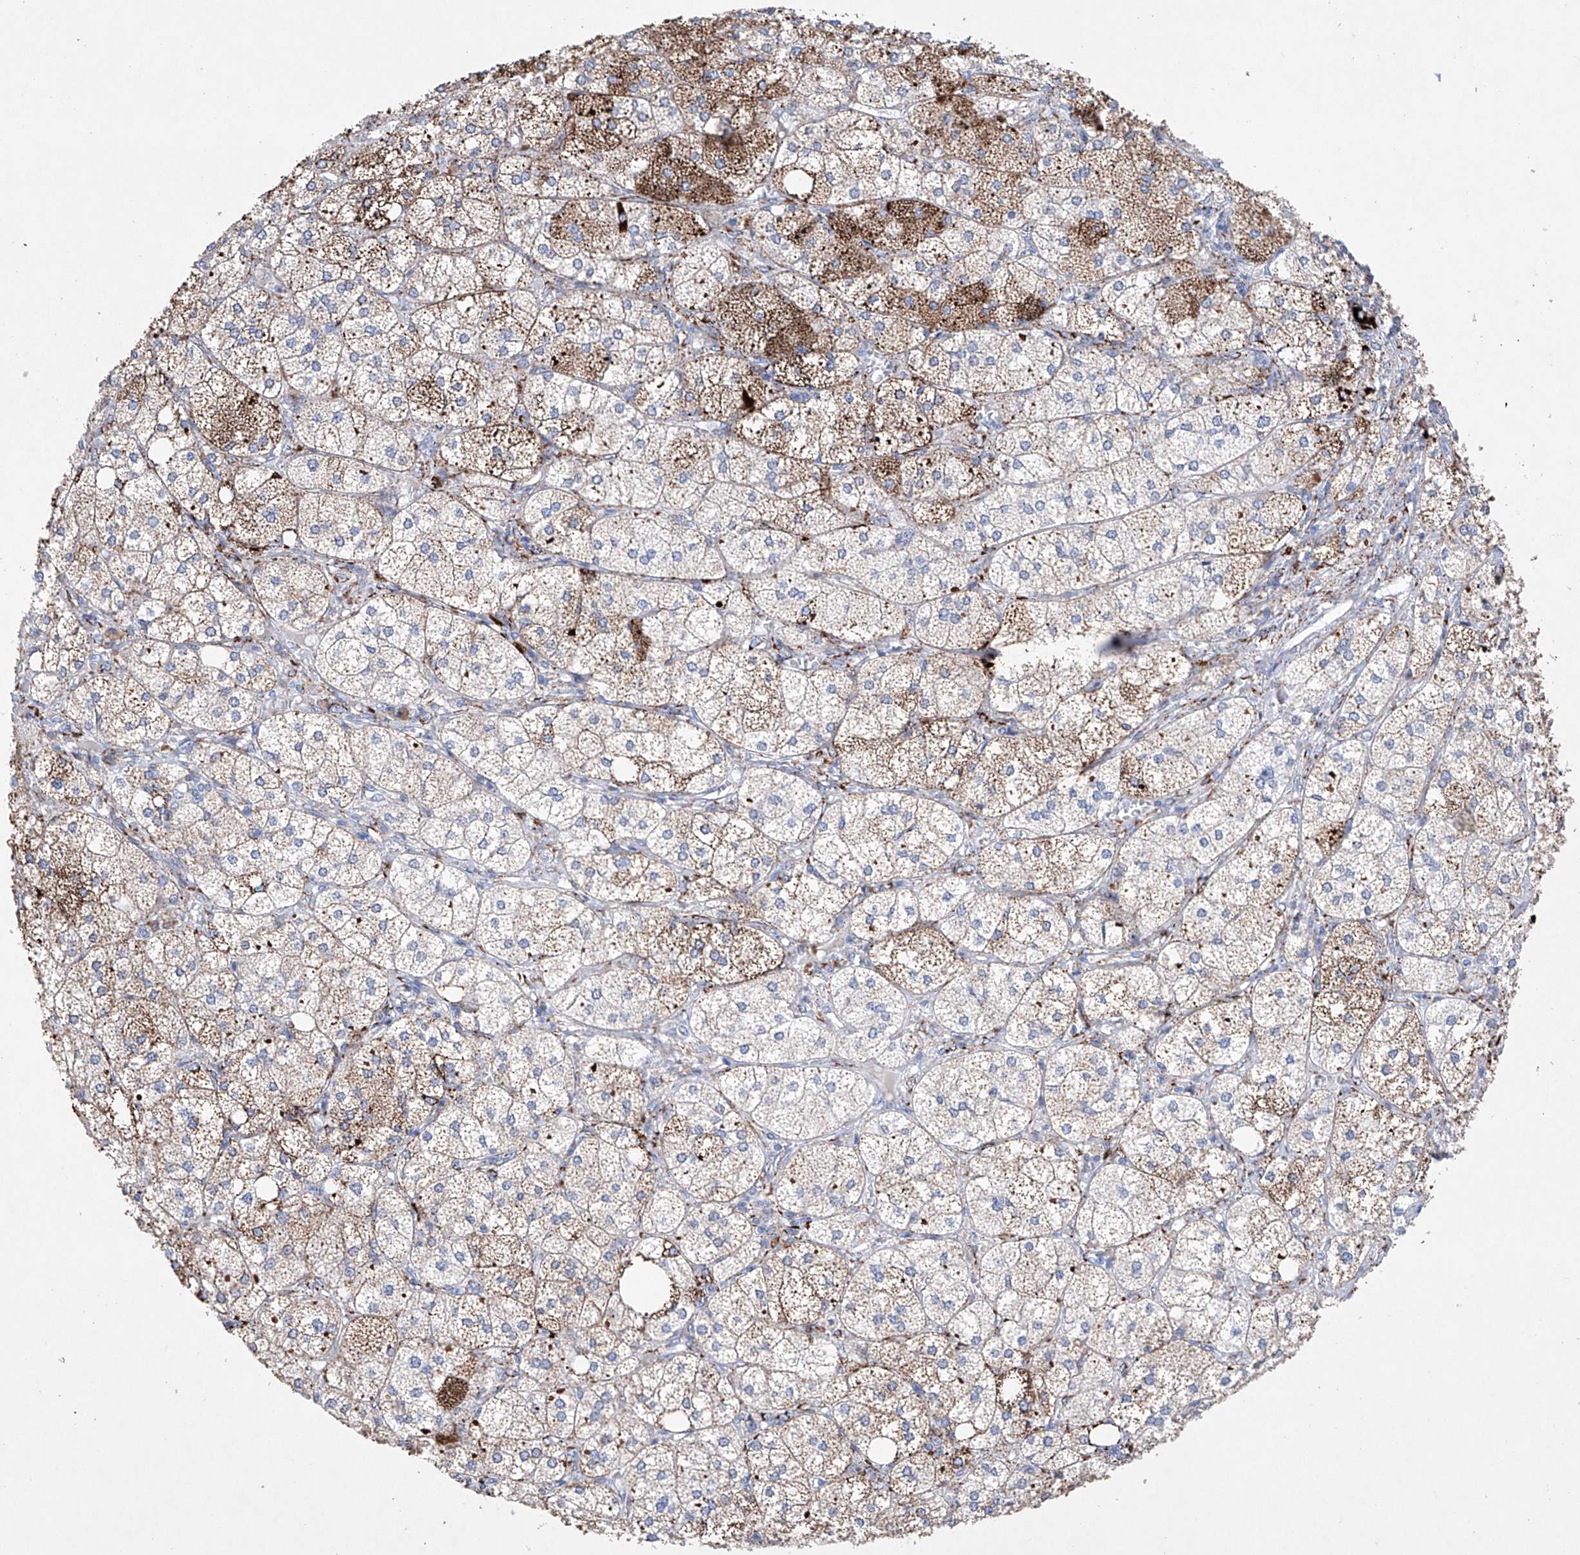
{"staining": {"intensity": "moderate", "quantity": "25%-75%", "location": "cytoplasmic/membranous"}, "tissue": "adrenal gland", "cell_type": "Glandular cells", "image_type": "normal", "snomed": [{"axis": "morphology", "description": "Normal tissue, NOS"}, {"axis": "topography", "description": "Adrenal gland"}], "caption": "Immunohistochemical staining of normal human adrenal gland exhibits 25%-75% levels of moderate cytoplasmic/membranous protein staining in approximately 25%-75% of glandular cells. The staining is performed using DAB brown chromogen to label protein expression. The nuclei are counter-stained blue using hematoxylin.", "gene": "NRROS", "patient": {"sex": "female", "age": 61}}